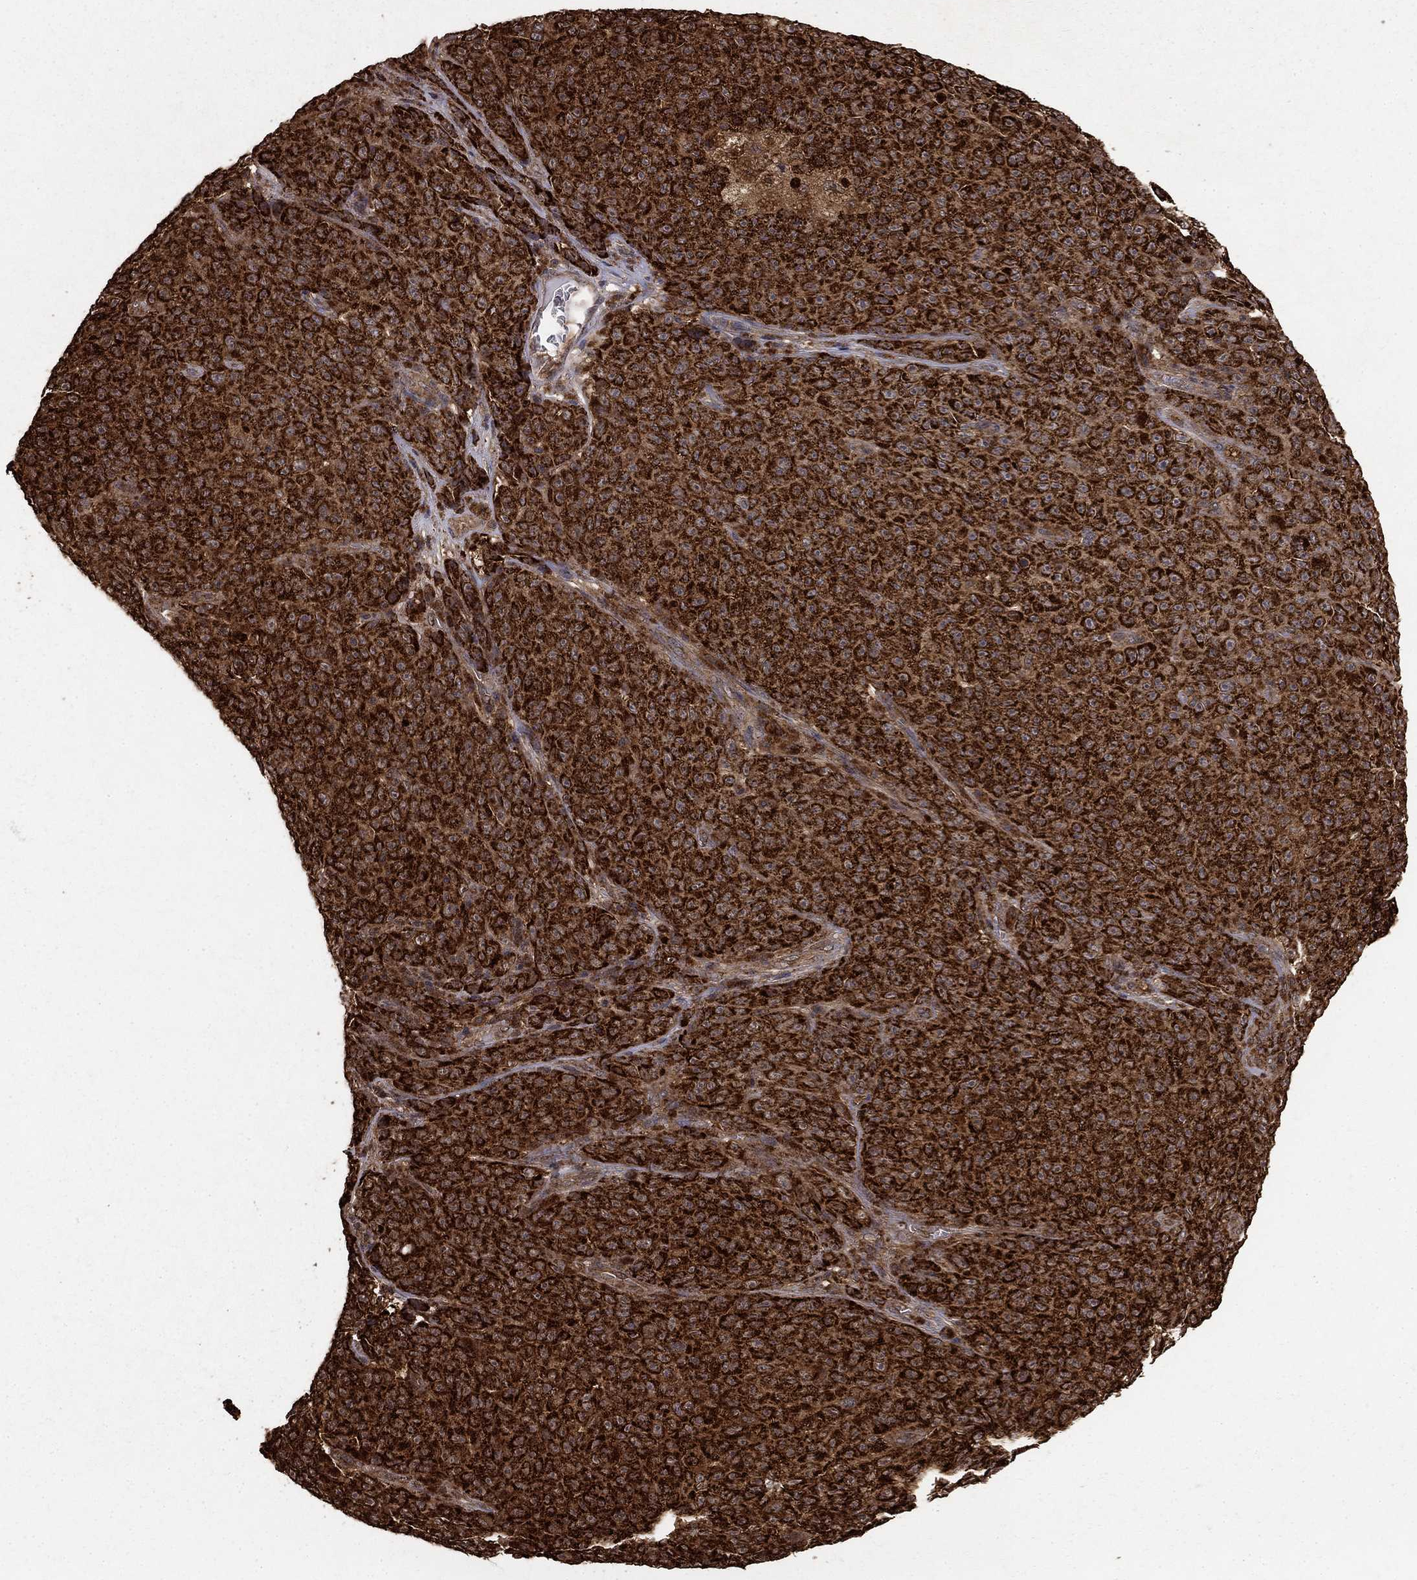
{"staining": {"intensity": "strong", "quantity": ">75%", "location": "cytoplasmic/membranous"}, "tissue": "melanoma", "cell_type": "Tumor cells", "image_type": "cancer", "snomed": [{"axis": "morphology", "description": "Malignant melanoma, NOS"}, {"axis": "topography", "description": "Skin"}], "caption": "Protein staining by IHC demonstrates strong cytoplasmic/membranous staining in about >75% of tumor cells in melanoma. The protein is shown in brown color, while the nuclei are stained blue.", "gene": "GCSH", "patient": {"sex": "female", "age": 82}}